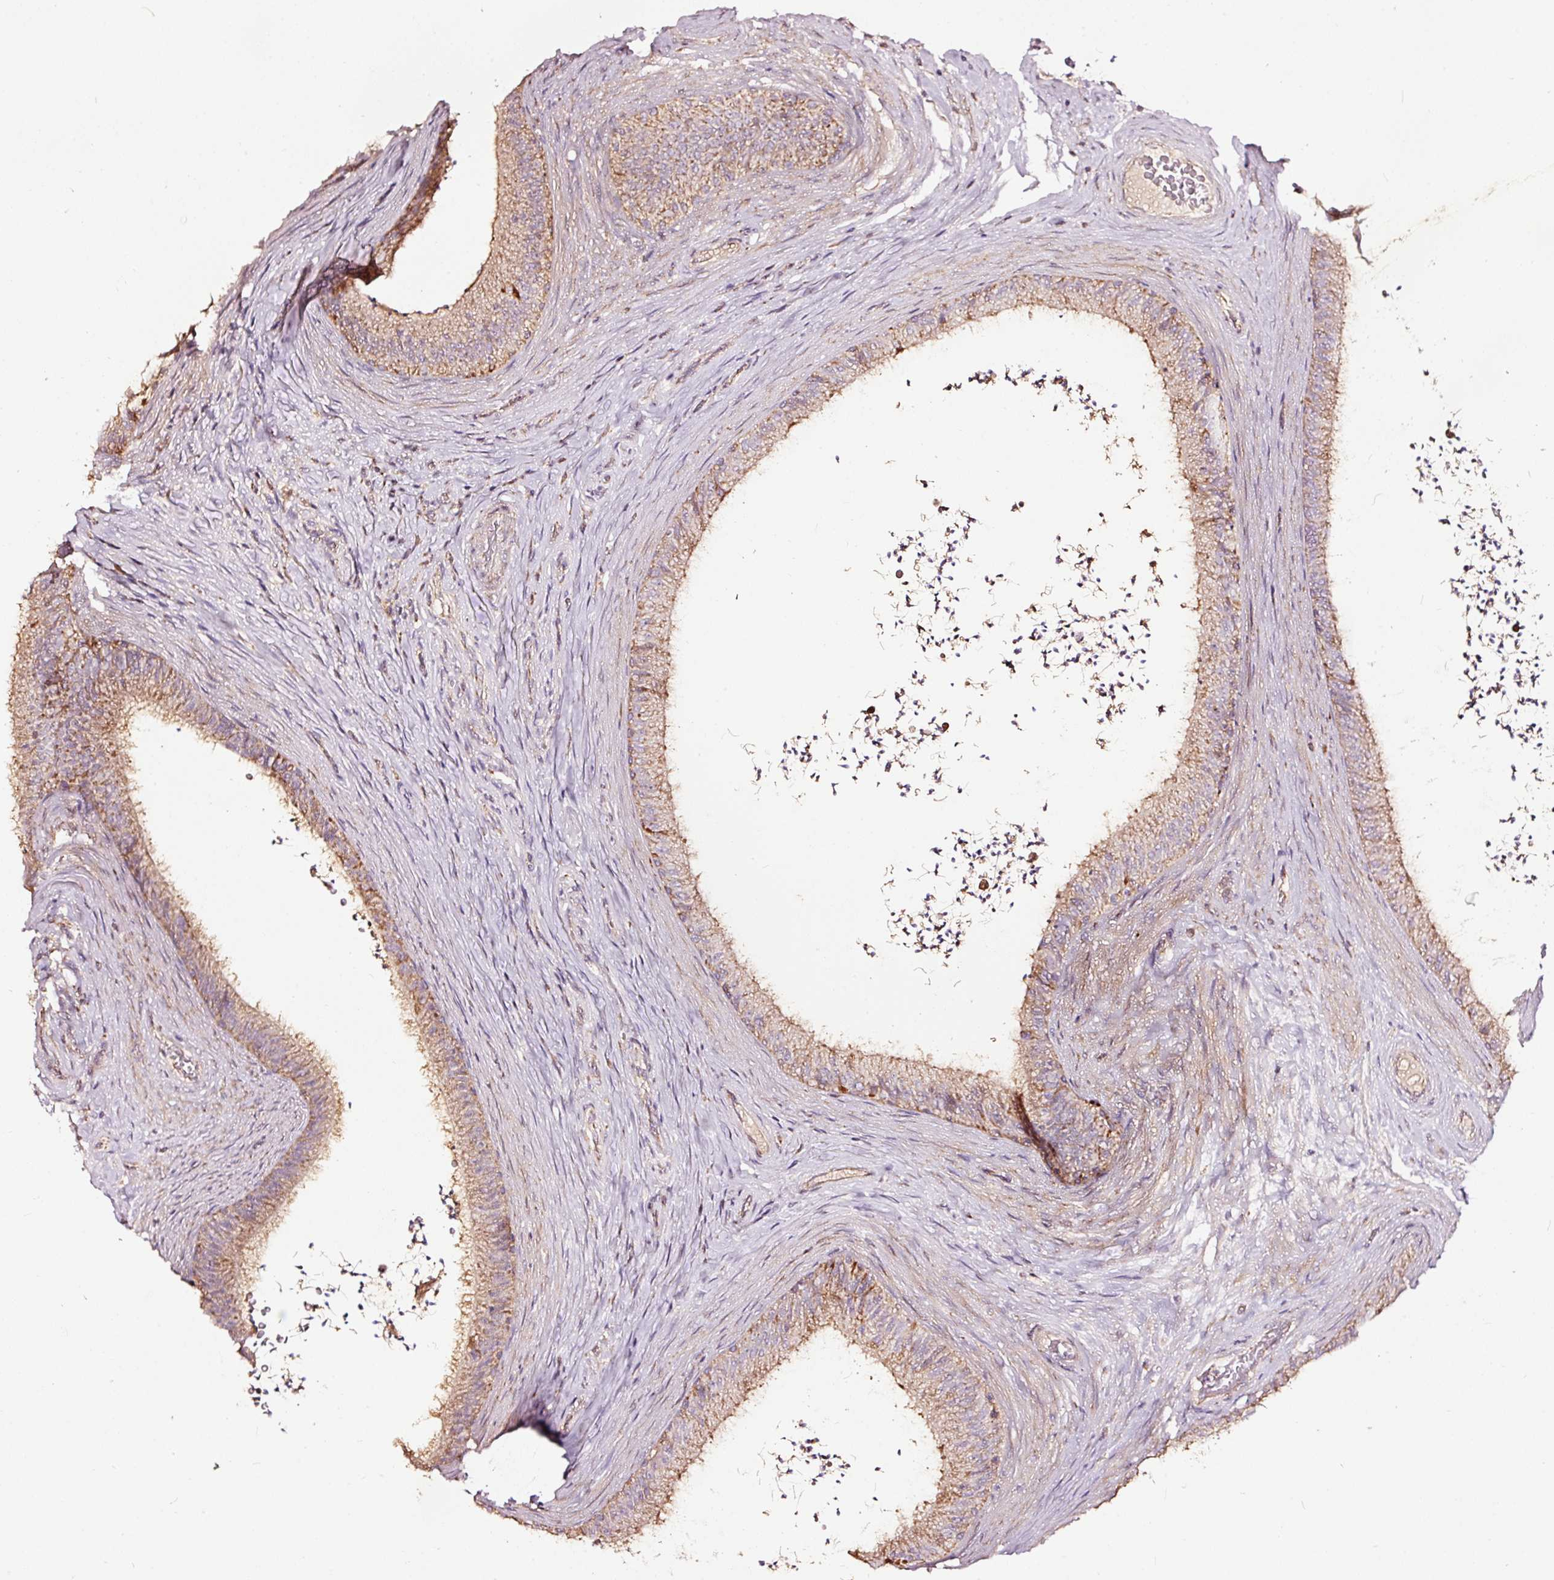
{"staining": {"intensity": "moderate", "quantity": "25%-75%", "location": "cytoplasmic/membranous"}, "tissue": "epididymis", "cell_type": "Glandular cells", "image_type": "normal", "snomed": [{"axis": "morphology", "description": "Normal tissue, NOS"}, {"axis": "topography", "description": "Testis"}, {"axis": "topography", "description": "Epididymis"}], "caption": "Immunohistochemistry (IHC) micrograph of unremarkable human epididymis stained for a protein (brown), which demonstrates medium levels of moderate cytoplasmic/membranous positivity in about 25%-75% of glandular cells.", "gene": "TPM1", "patient": {"sex": "male", "age": 41}}